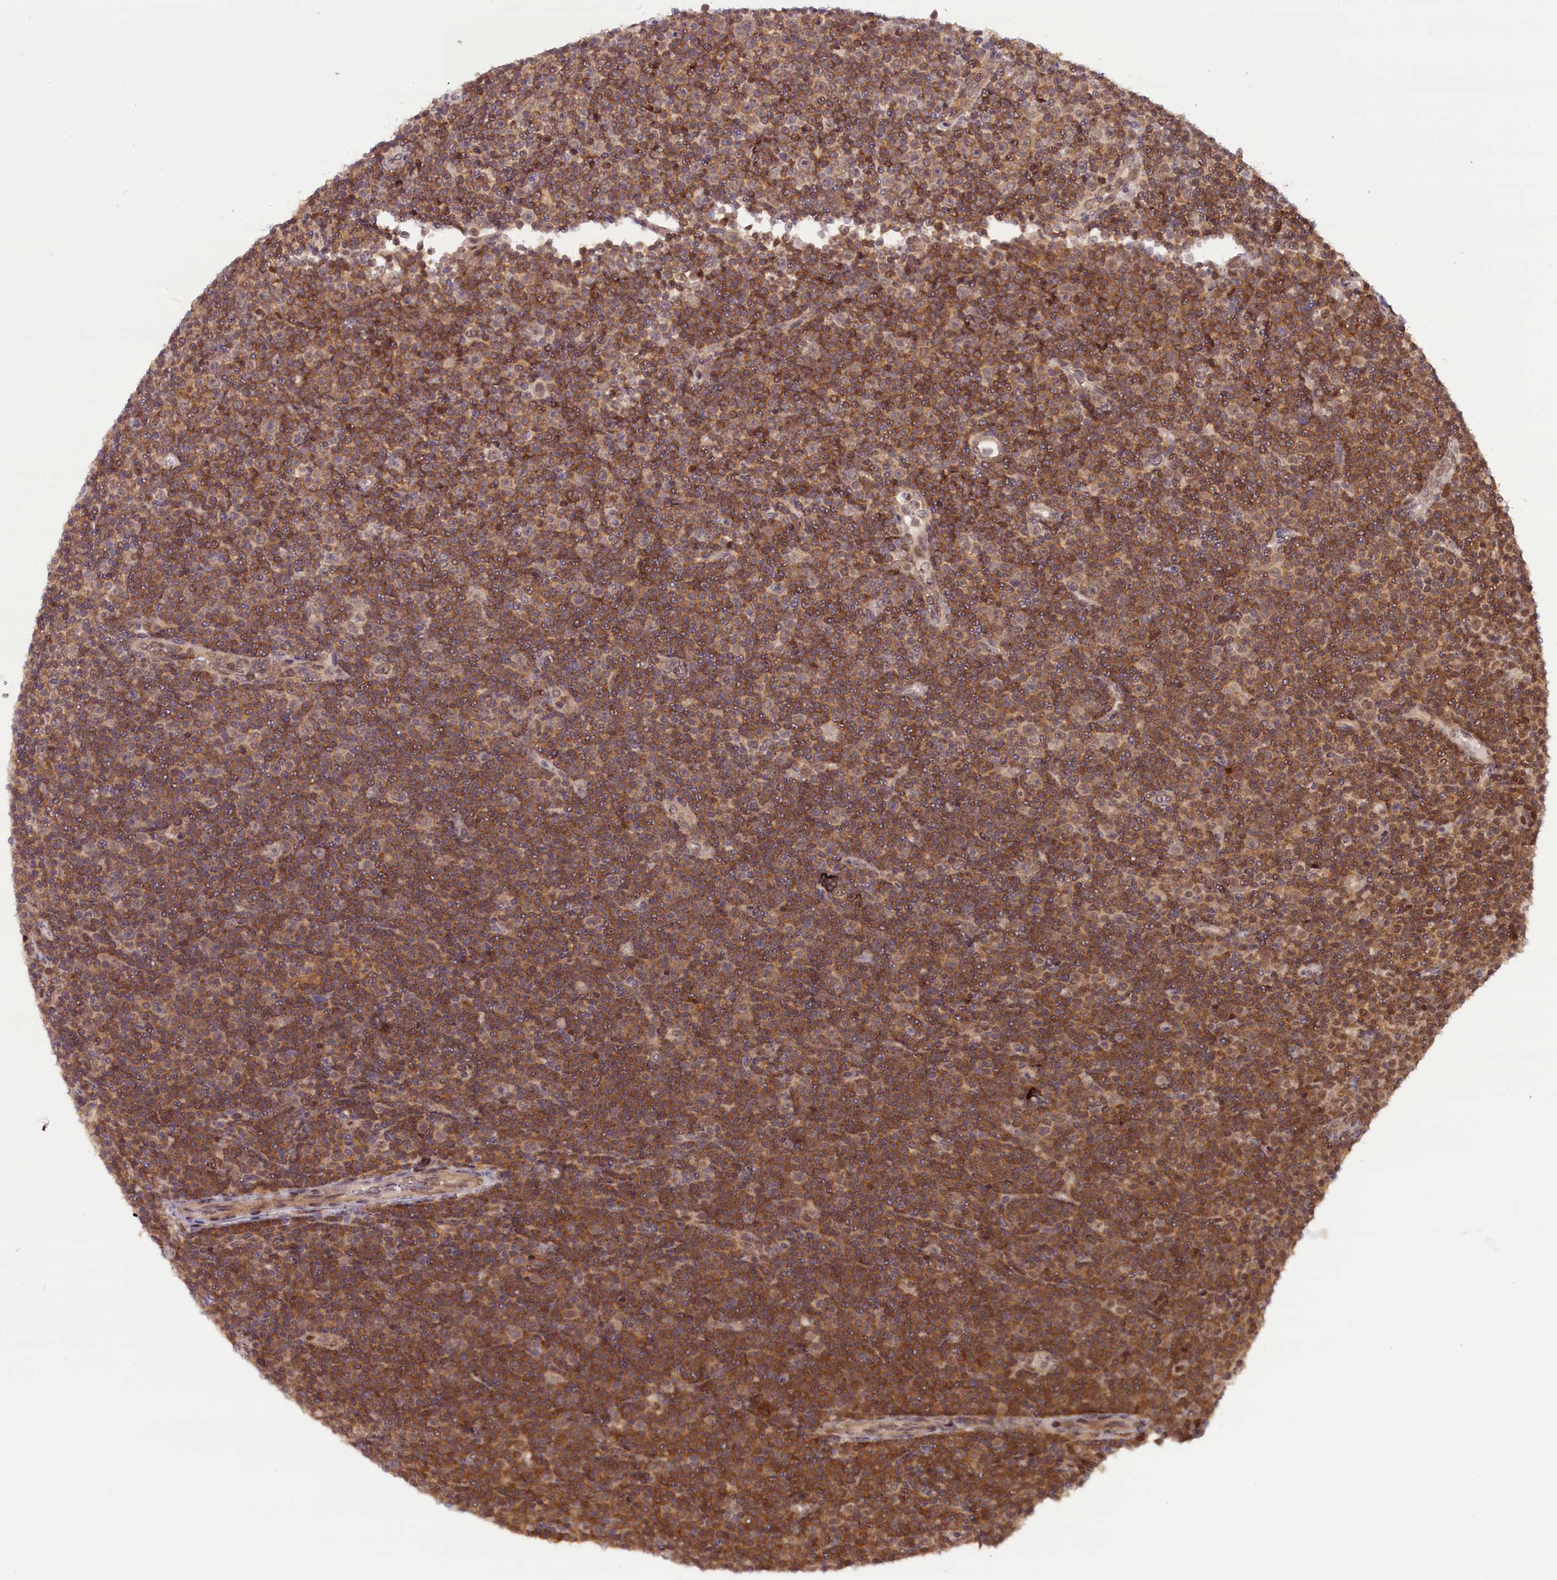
{"staining": {"intensity": "moderate", "quantity": ">75%", "location": "cytoplasmic/membranous"}, "tissue": "lymphoma", "cell_type": "Tumor cells", "image_type": "cancer", "snomed": [{"axis": "morphology", "description": "Malignant lymphoma, non-Hodgkin's type, Low grade"}, {"axis": "topography", "description": "Lymph node"}], "caption": "IHC histopathology image of neoplastic tissue: lymphoma stained using IHC shows medium levels of moderate protein expression localized specifically in the cytoplasmic/membranous of tumor cells, appearing as a cytoplasmic/membranous brown color.", "gene": "FCHO1", "patient": {"sex": "female", "age": 67}}